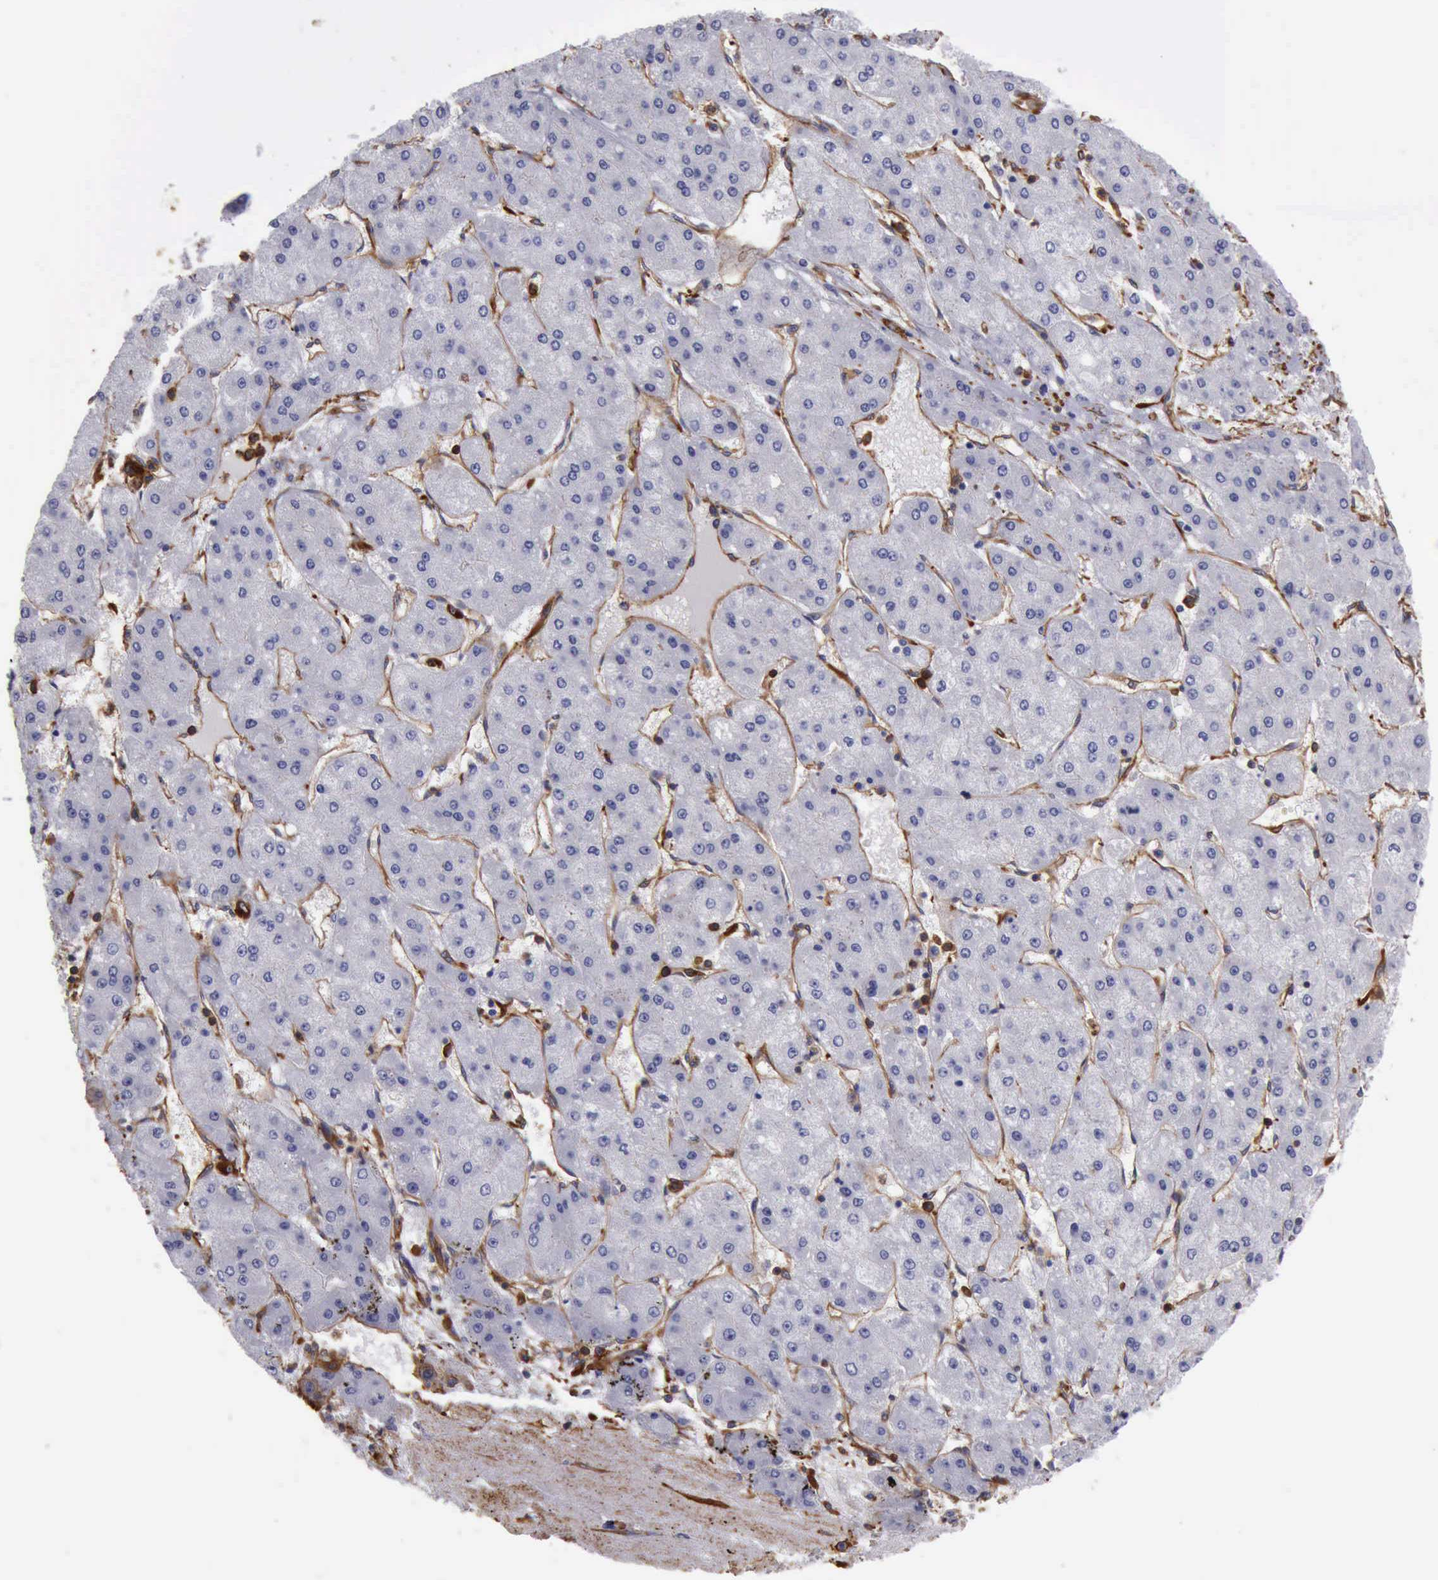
{"staining": {"intensity": "negative", "quantity": "none", "location": "none"}, "tissue": "liver cancer", "cell_type": "Tumor cells", "image_type": "cancer", "snomed": [{"axis": "morphology", "description": "Carcinoma, Hepatocellular, NOS"}, {"axis": "topography", "description": "Liver"}], "caption": "Tumor cells show no significant protein expression in hepatocellular carcinoma (liver). (Brightfield microscopy of DAB (3,3'-diaminobenzidine) immunohistochemistry (IHC) at high magnification).", "gene": "FLNA", "patient": {"sex": "female", "age": 52}}